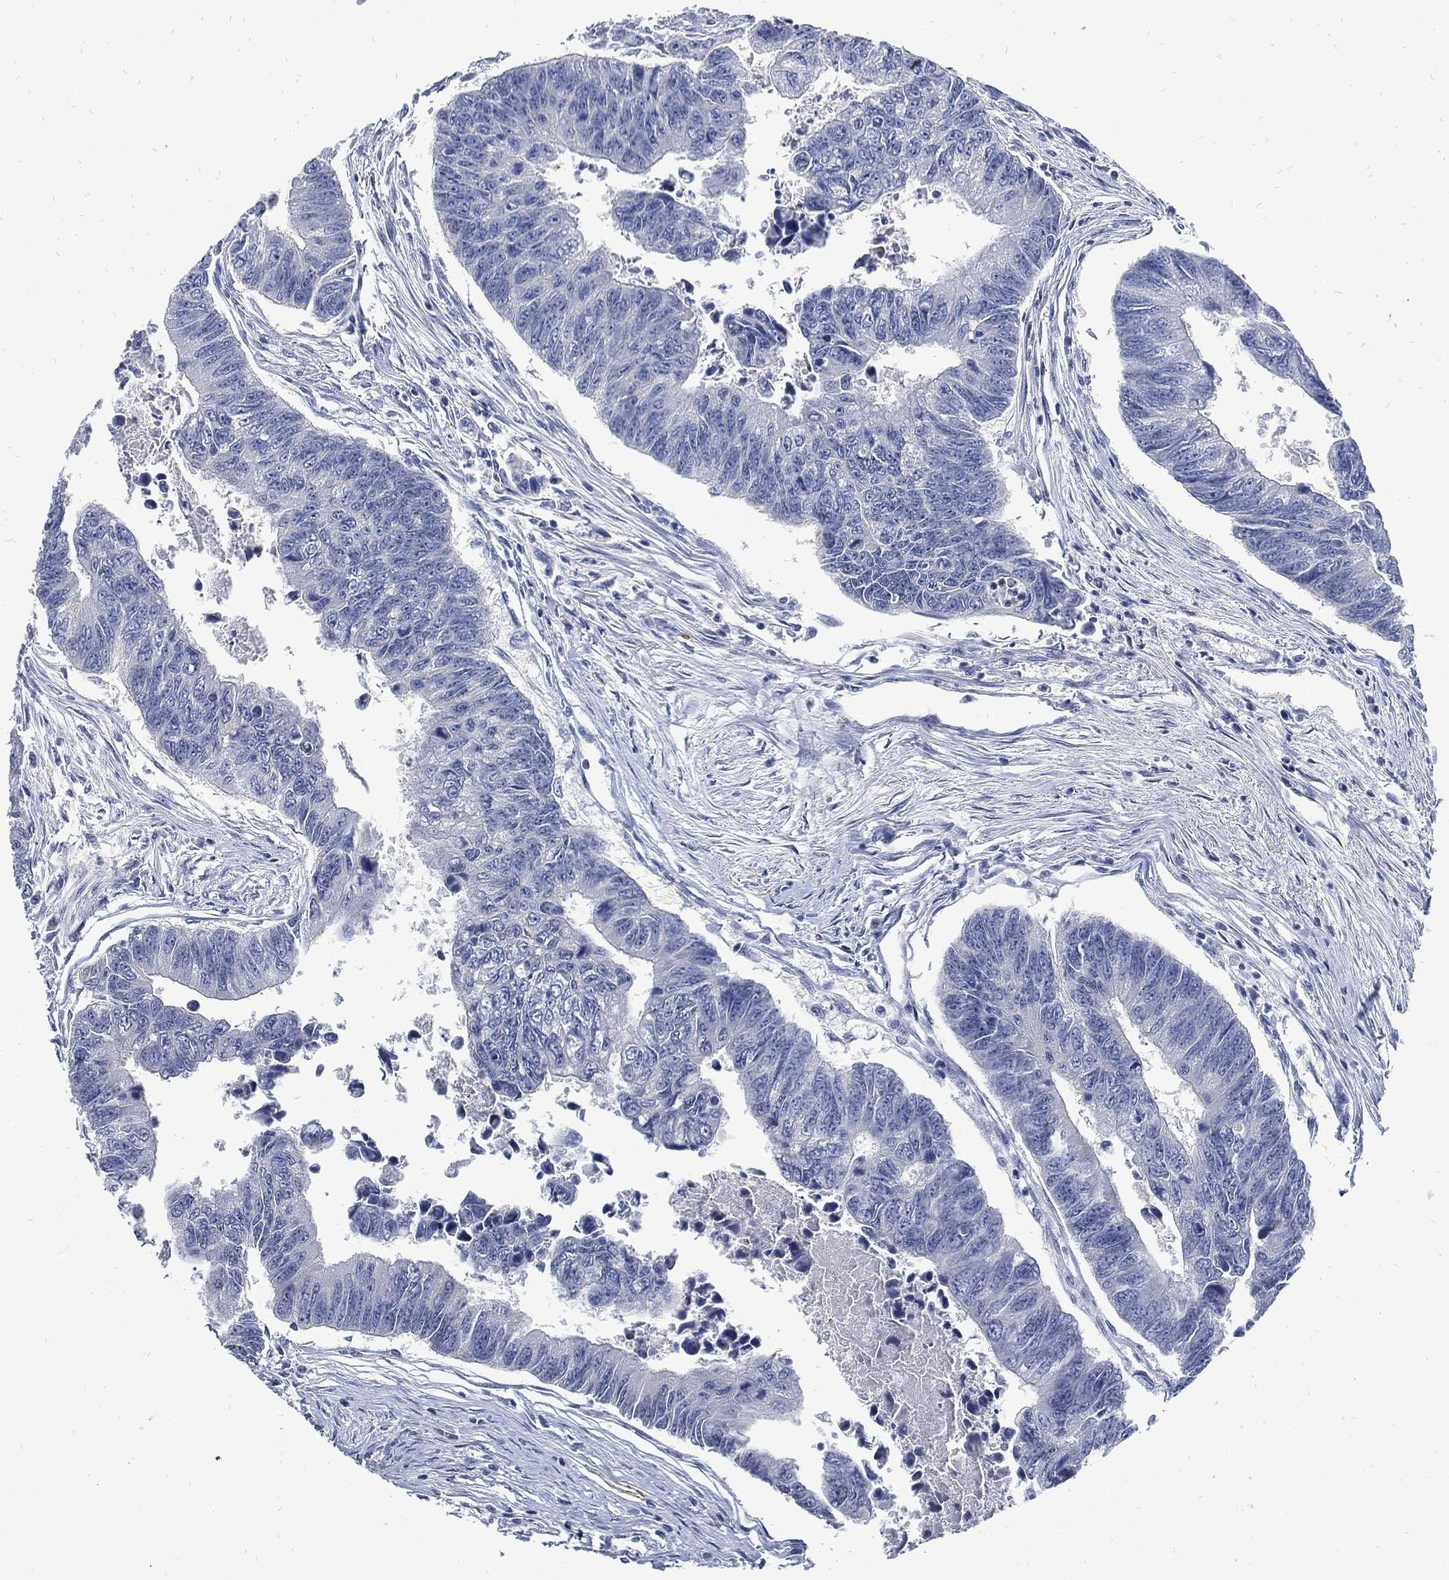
{"staining": {"intensity": "negative", "quantity": "none", "location": "none"}, "tissue": "colorectal cancer", "cell_type": "Tumor cells", "image_type": "cancer", "snomed": [{"axis": "morphology", "description": "Adenocarcinoma, NOS"}, {"axis": "topography", "description": "Colon"}], "caption": "This is an IHC micrograph of adenocarcinoma (colorectal). There is no positivity in tumor cells.", "gene": "CPE", "patient": {"sex": "female", "age": 65}}